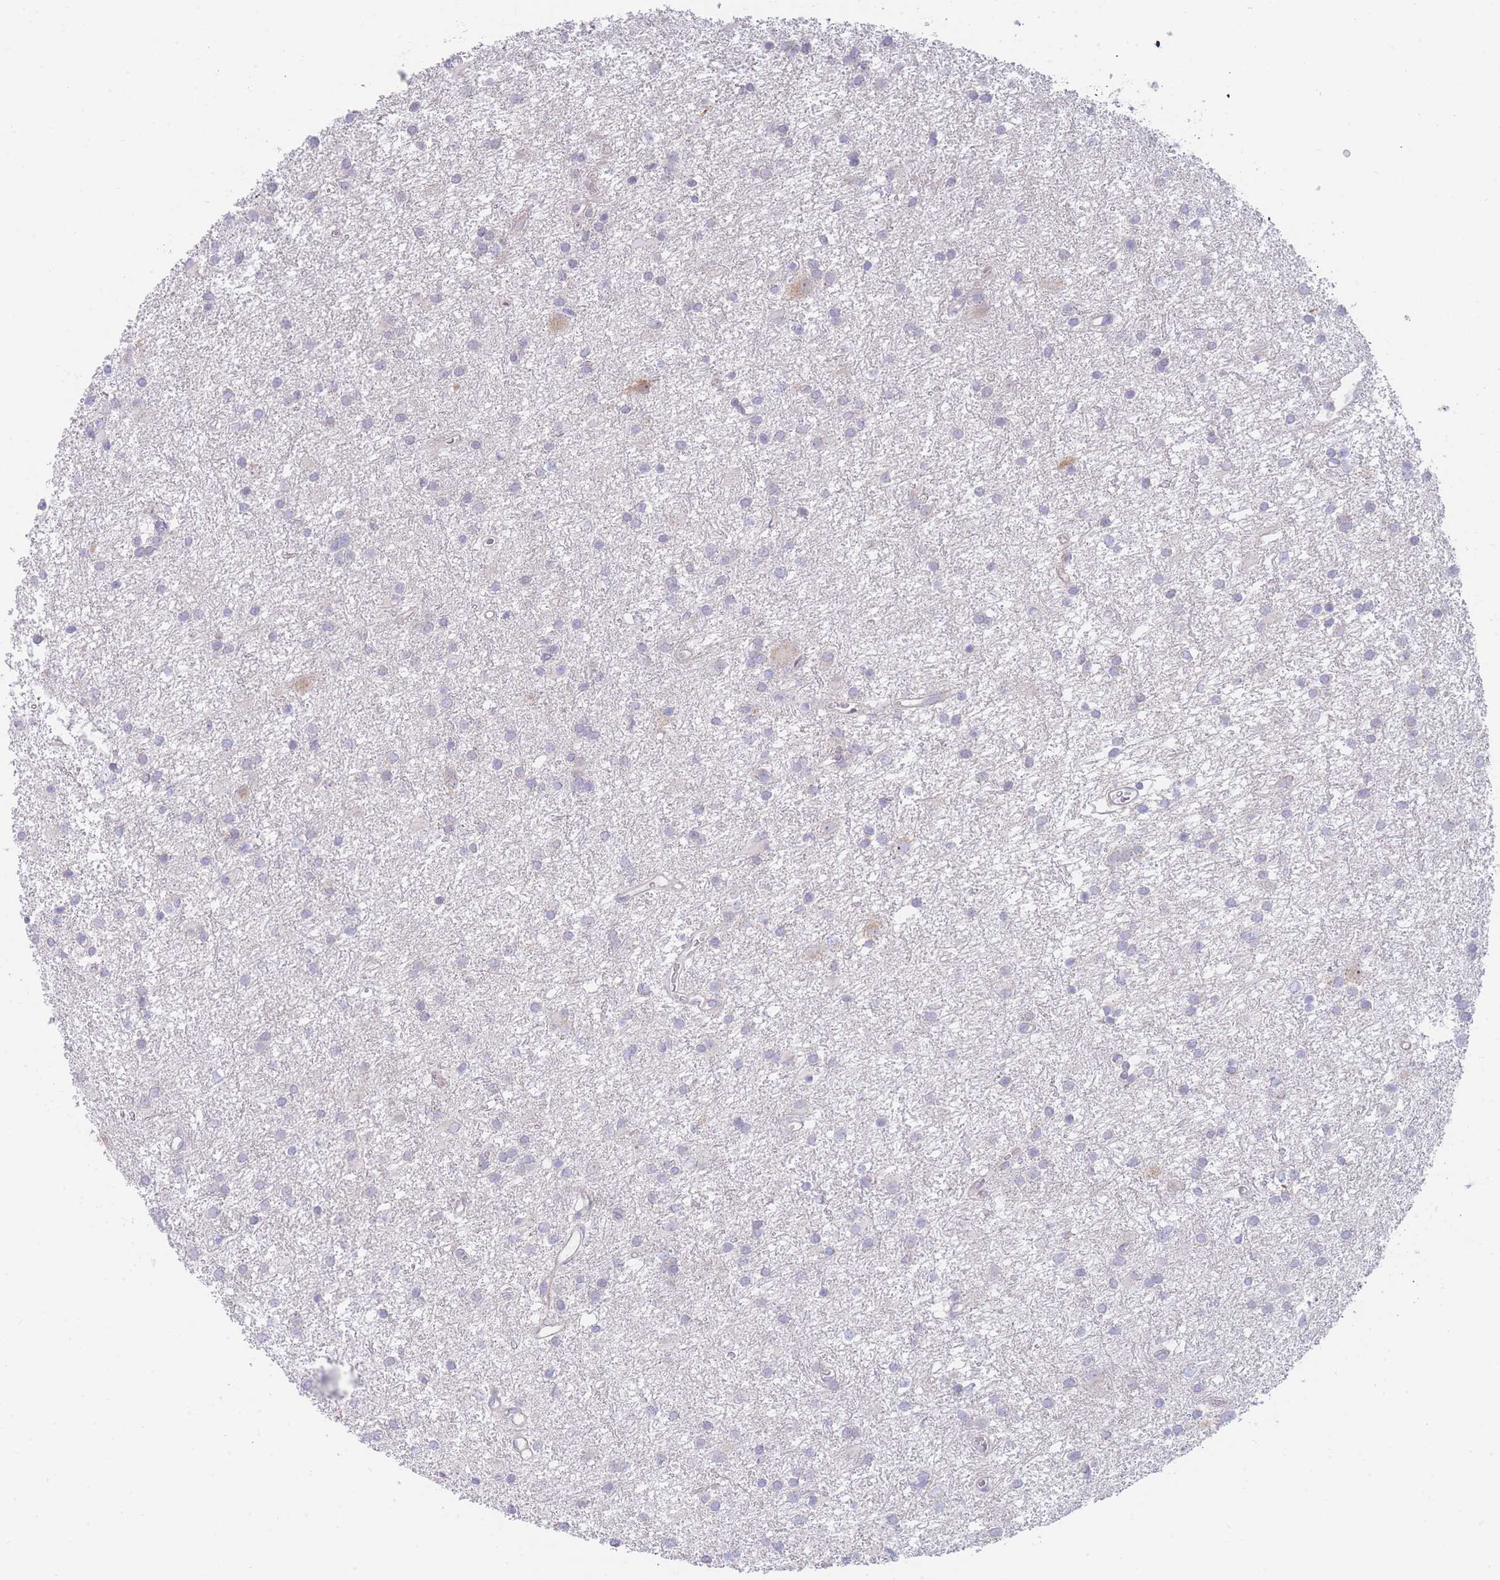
{"staining": {"intensity": "negative", "quantity": "none", "location": "none"}, "tissue": "glioma", "cell_type": "Tumor cells", "image_type": "cancer", "snomed": [{"axis": "morphology", "description": "Glioma, malignant, High grade"}, {"axis": "topography", "description": "Brain"}], "caption": "Human malignant glioma (high-grade) stained for a protein using IHC shows no staining in tumor cells.", "gene": "GPAM", "patient": {"sex": "female", "age": 50}}